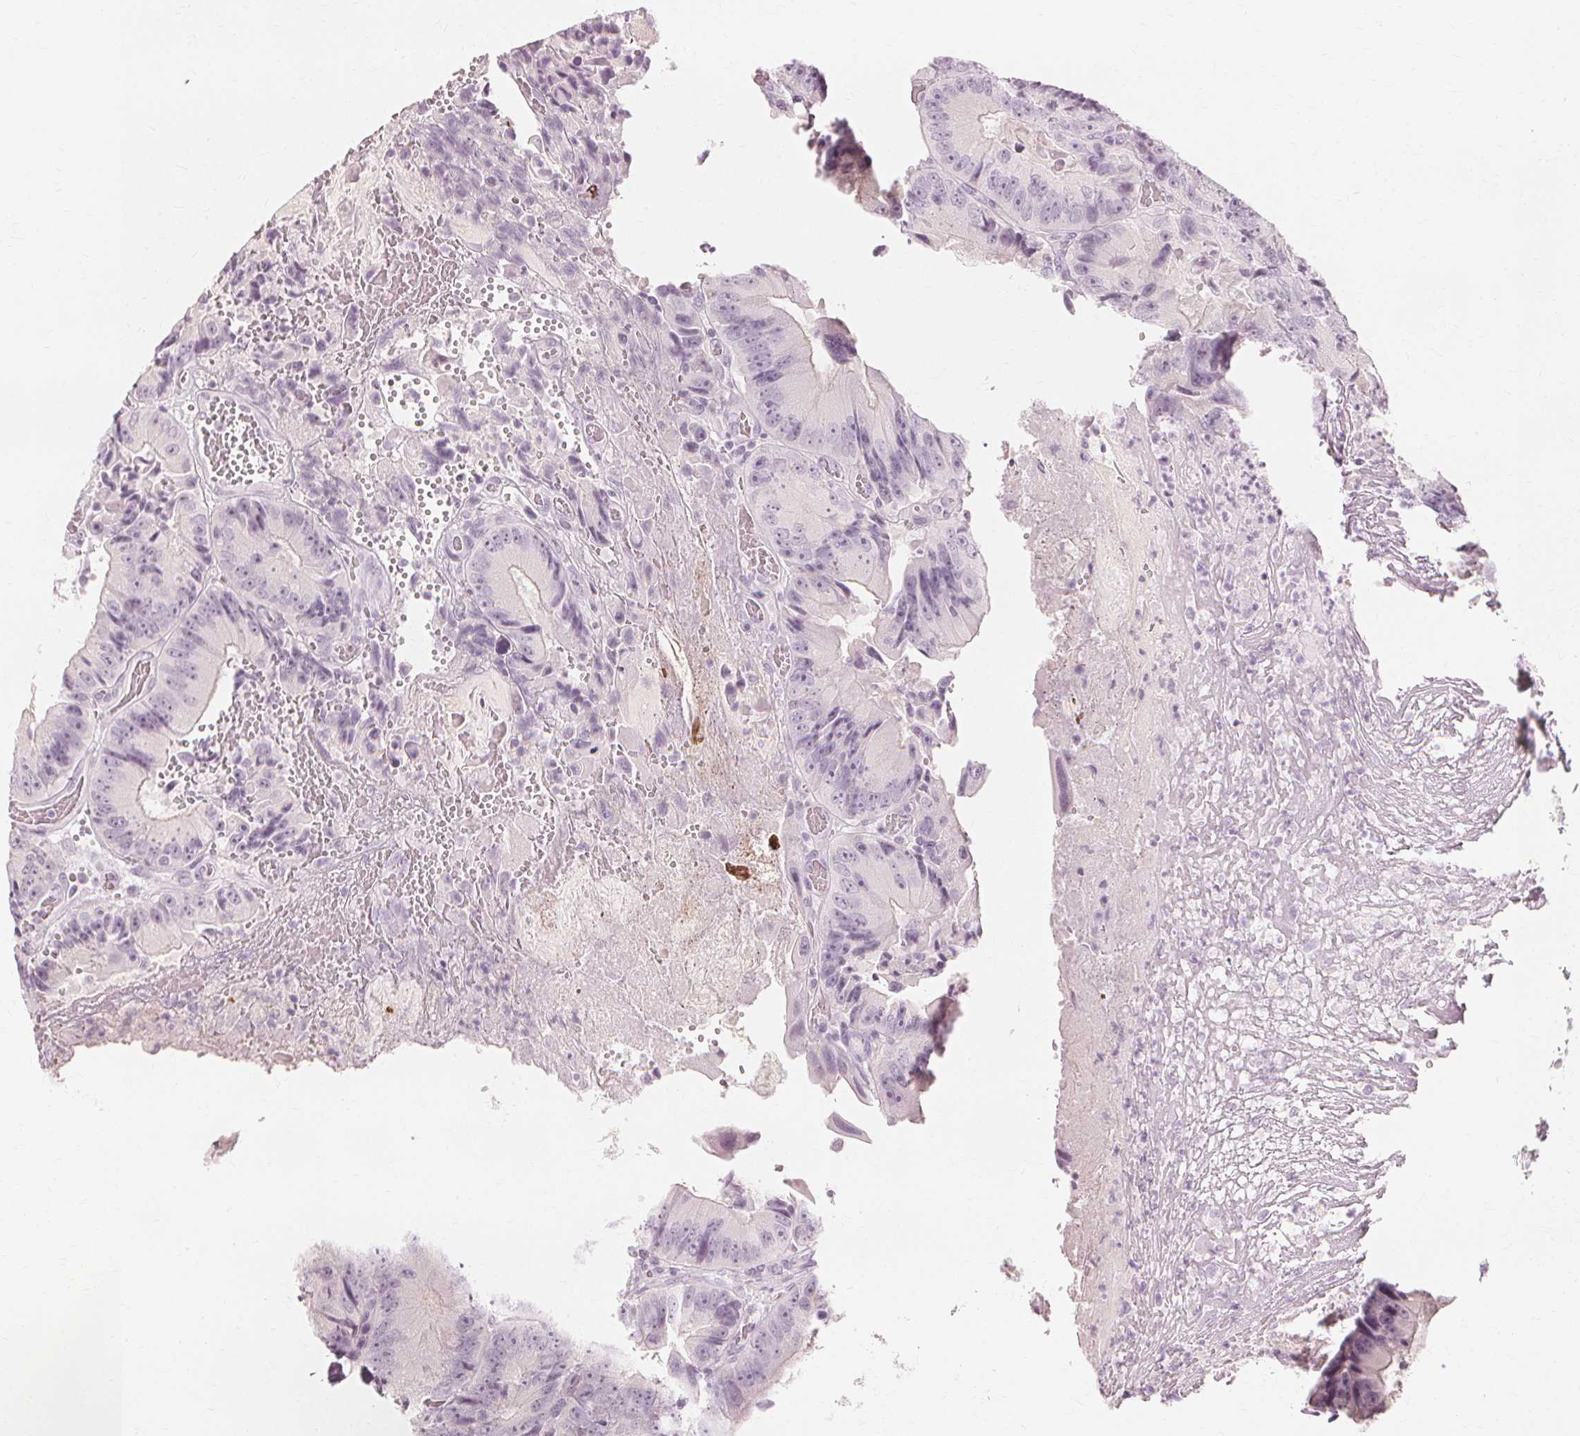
{"staining": {"intensity": "negative", "quantity": "none", "location": "none"}, "tissue": "colorectal cancer", "cell_type": "Tumor cells", "image_type": "cancer", "snomed": [{"axis": "morphology", "description": "Adenocarcinoma, NOS"}, {"axis": "topography", "description": "Colon"}], "caption": "The image shows no significant positivity in tumor cells of colorectal adenocarcinoma.", "gene": "MUC12", "patient": {"sex": "female", "age": 86}}